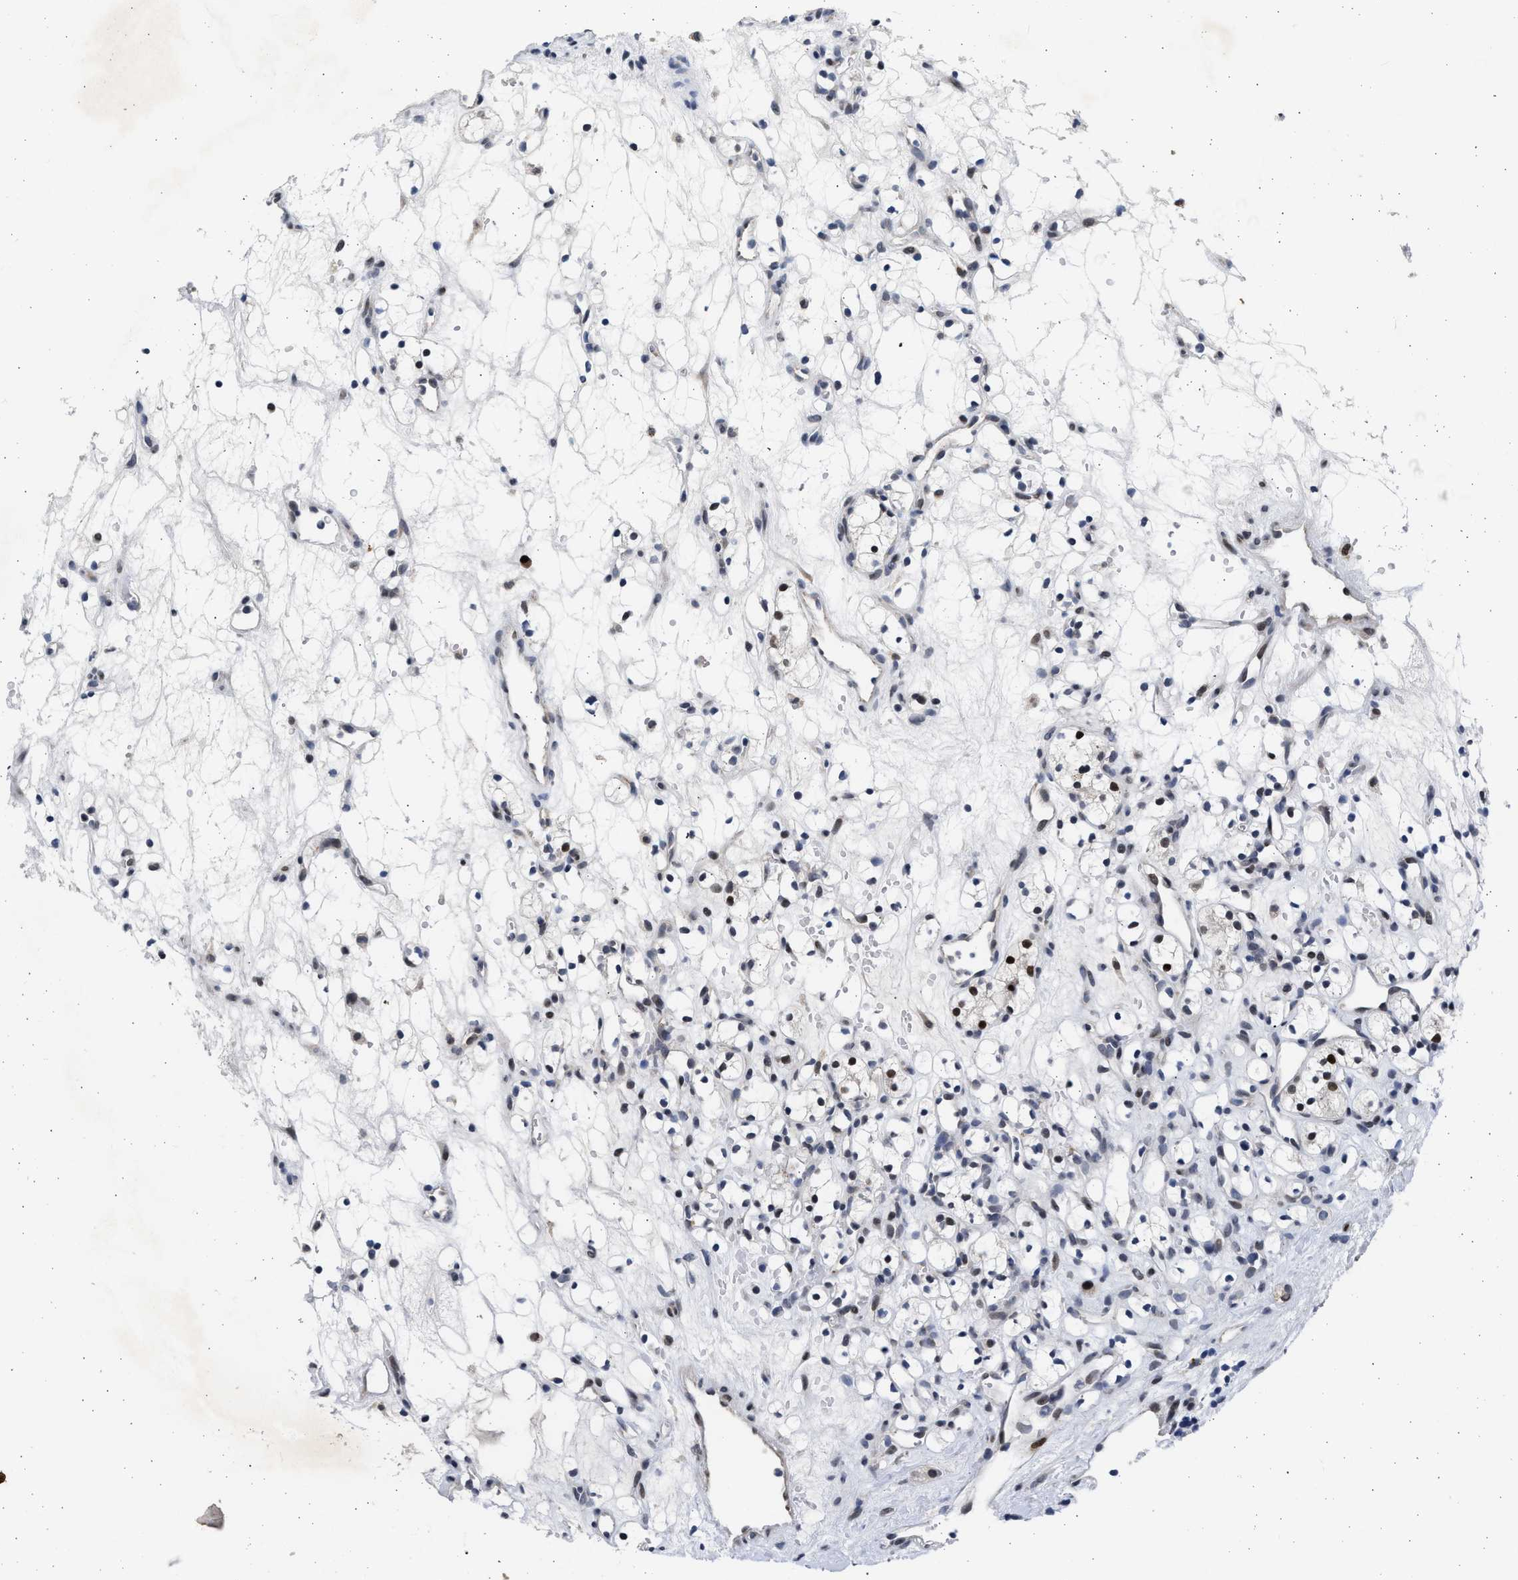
{"staining": {"intensity": "moderate", "quantity": "<25%", "location": "nuclear"}, "tissue": "renal cancer", "cell_type": "Tumor cells", "image_type": "cancer", "snomed": [{"axis": "morphology", "description": "Adenocarcinoma, NOS"}, {"axis": "topography", "description": "Kidney"}], "caption": "Protein expression analysis of renal cancer (adenocarcinoma) shows moderate nuclear staining in about <25% of tumor cells.", "gene": "HMGN3", "patient": {"sex": "female", "age": 60}}